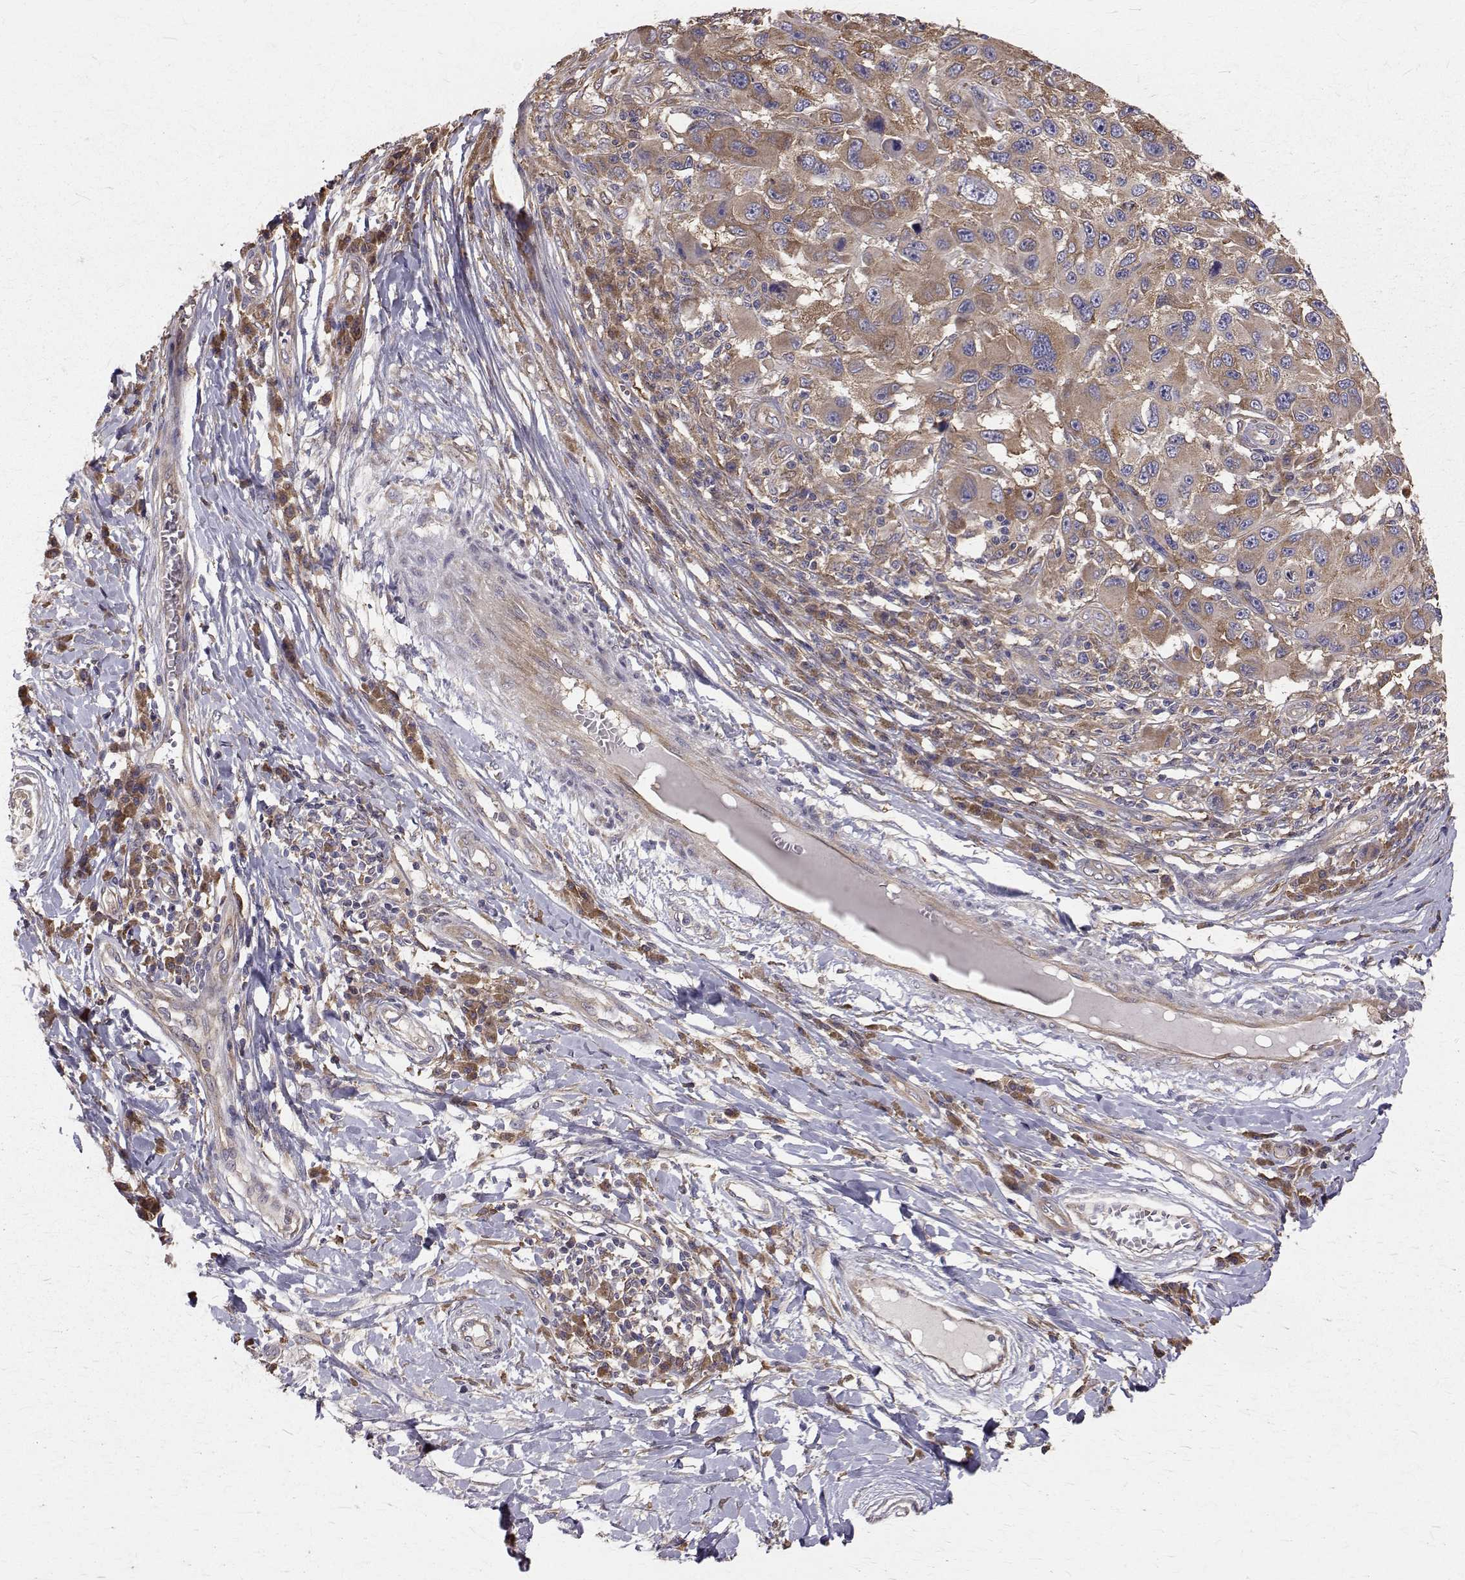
{"staining": {"intensity": "moderate", "quantity": "25%-75%", "location": "cytoplasmic/membranous"}, "tissue": "melanoma", "cell_type": "Tumor cells", "image_type": "cancer", "snomed": [{"axis": "morphology", "description": "Malignant melanoma, NOS"}, {"axis": "topography", "description": "Skin"}], "caption": "Brown immunohistochemical staining in human malignant melanoma demonstrates moderate cytoplasmic/membranous positivity in approximately 25%-75% of tumor cells.", "gene": "FARSB", "patient": {"sex": "male", "age": 53}}